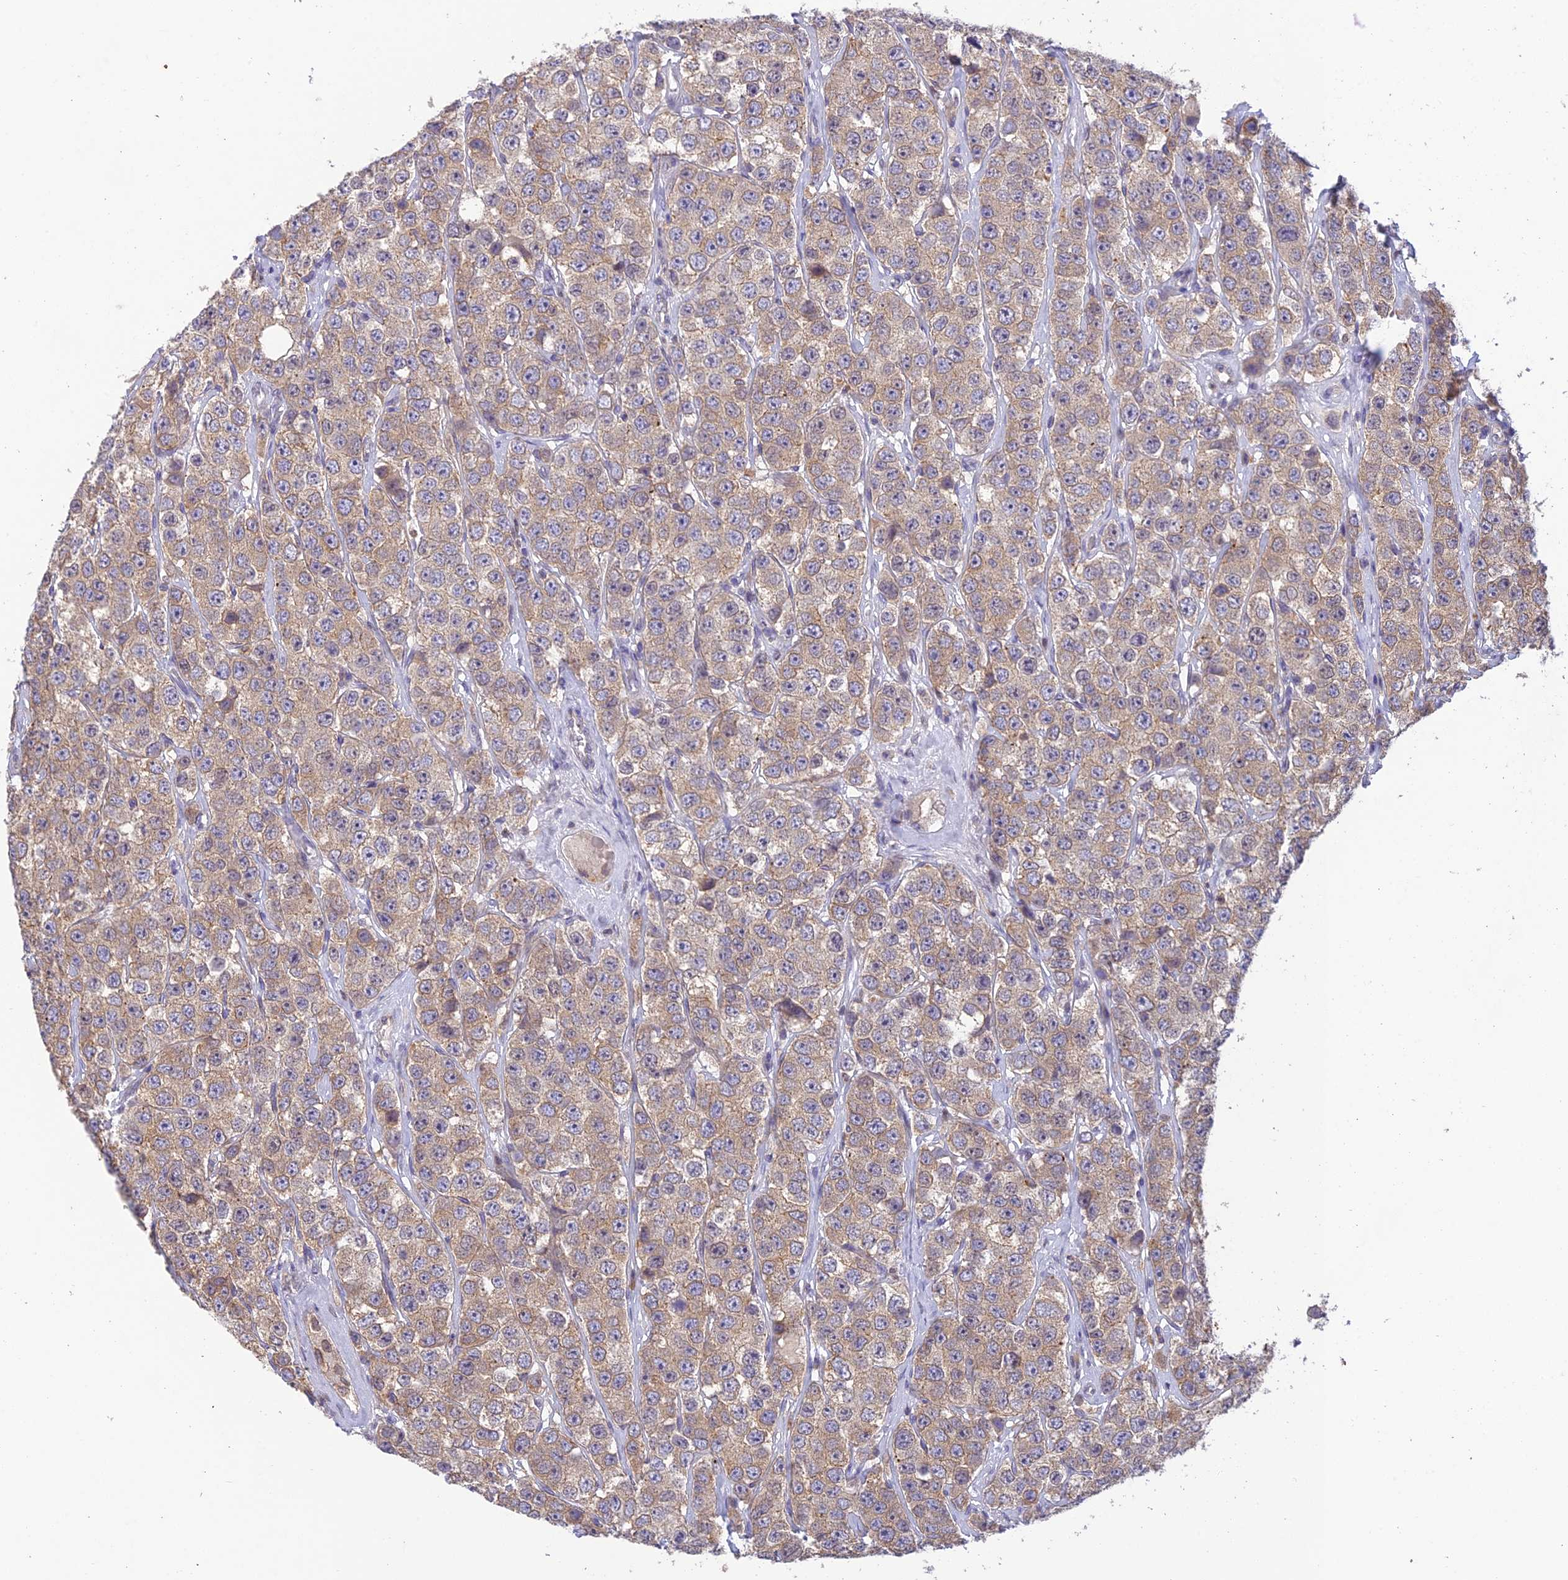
{"staining": {"intensity": "weak", "quantity": ">75%", "location": "cytoplasmic/membranous"}, "tissue": "testis cancer", "cell_type": "Tumor cells", "image_type": "cancer", "snomed": [{"axis": "morphology", "description": "Seminoma, NOS"}, {"axis": "topography", "description": "Testis"}], "caption": "Tumor cells reveal low levels of weak cytoplasmic/membranous staining in approximately >75% of cells in testis seminoma.", "gene": "BMT2", "patient": {"sex": "male", "age": 28}}